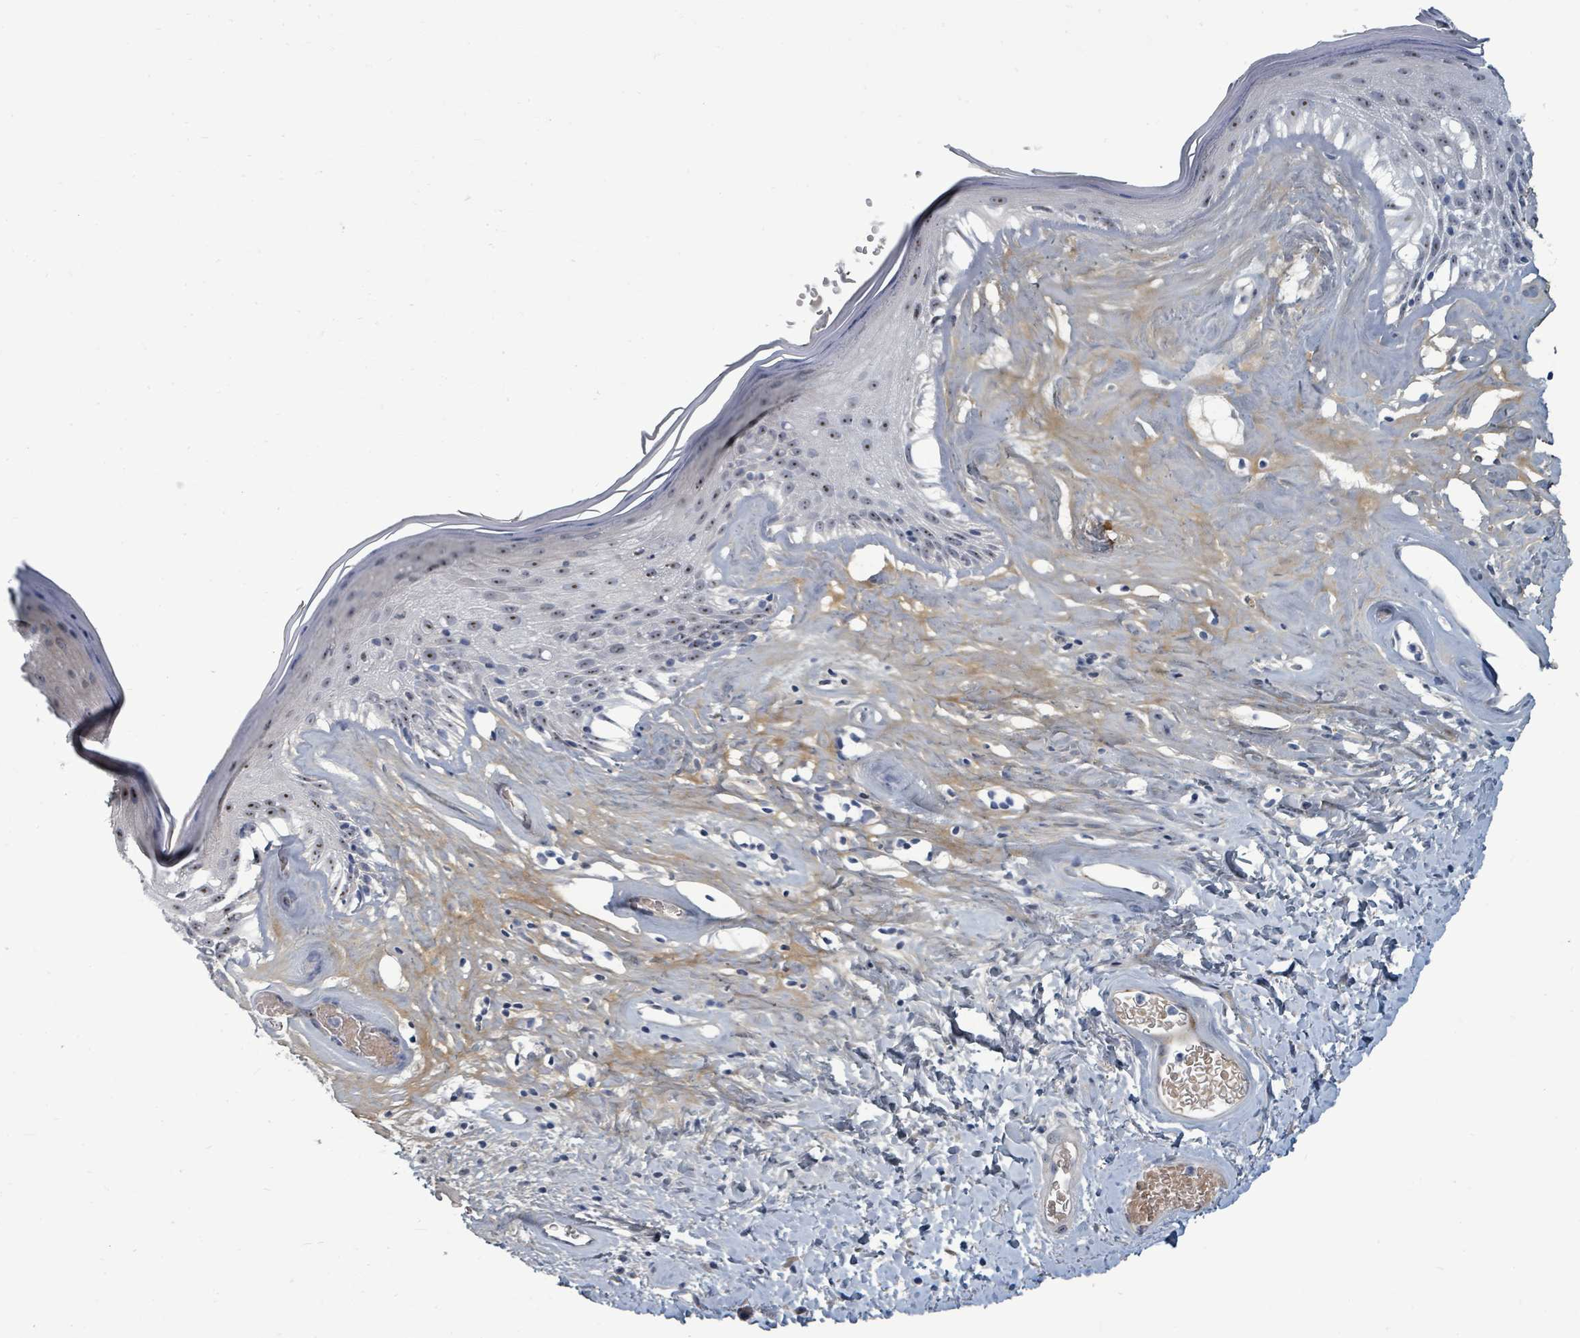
{"staining": {"intensity": "moderate", "quantity": ">75%", "location": "nuclear"}, "tissue": "skin", "cell_type": "Epidermal cells", "image_type": "normal", "snomed": [{"axis": "morphology", "description": "Normal tissue, NOS"}, {"axis": "morphology", "description": "Inflammation, NOS"}, {"axis": "topography", "description": "Vulva"}], "caption": "IHC of normal human skin reveals medium levels of moderate nuclear positivity in about >75% of epidermal cells.", "gene": "TRDMT1", "patient": {"sex": "female", "age": 86}}